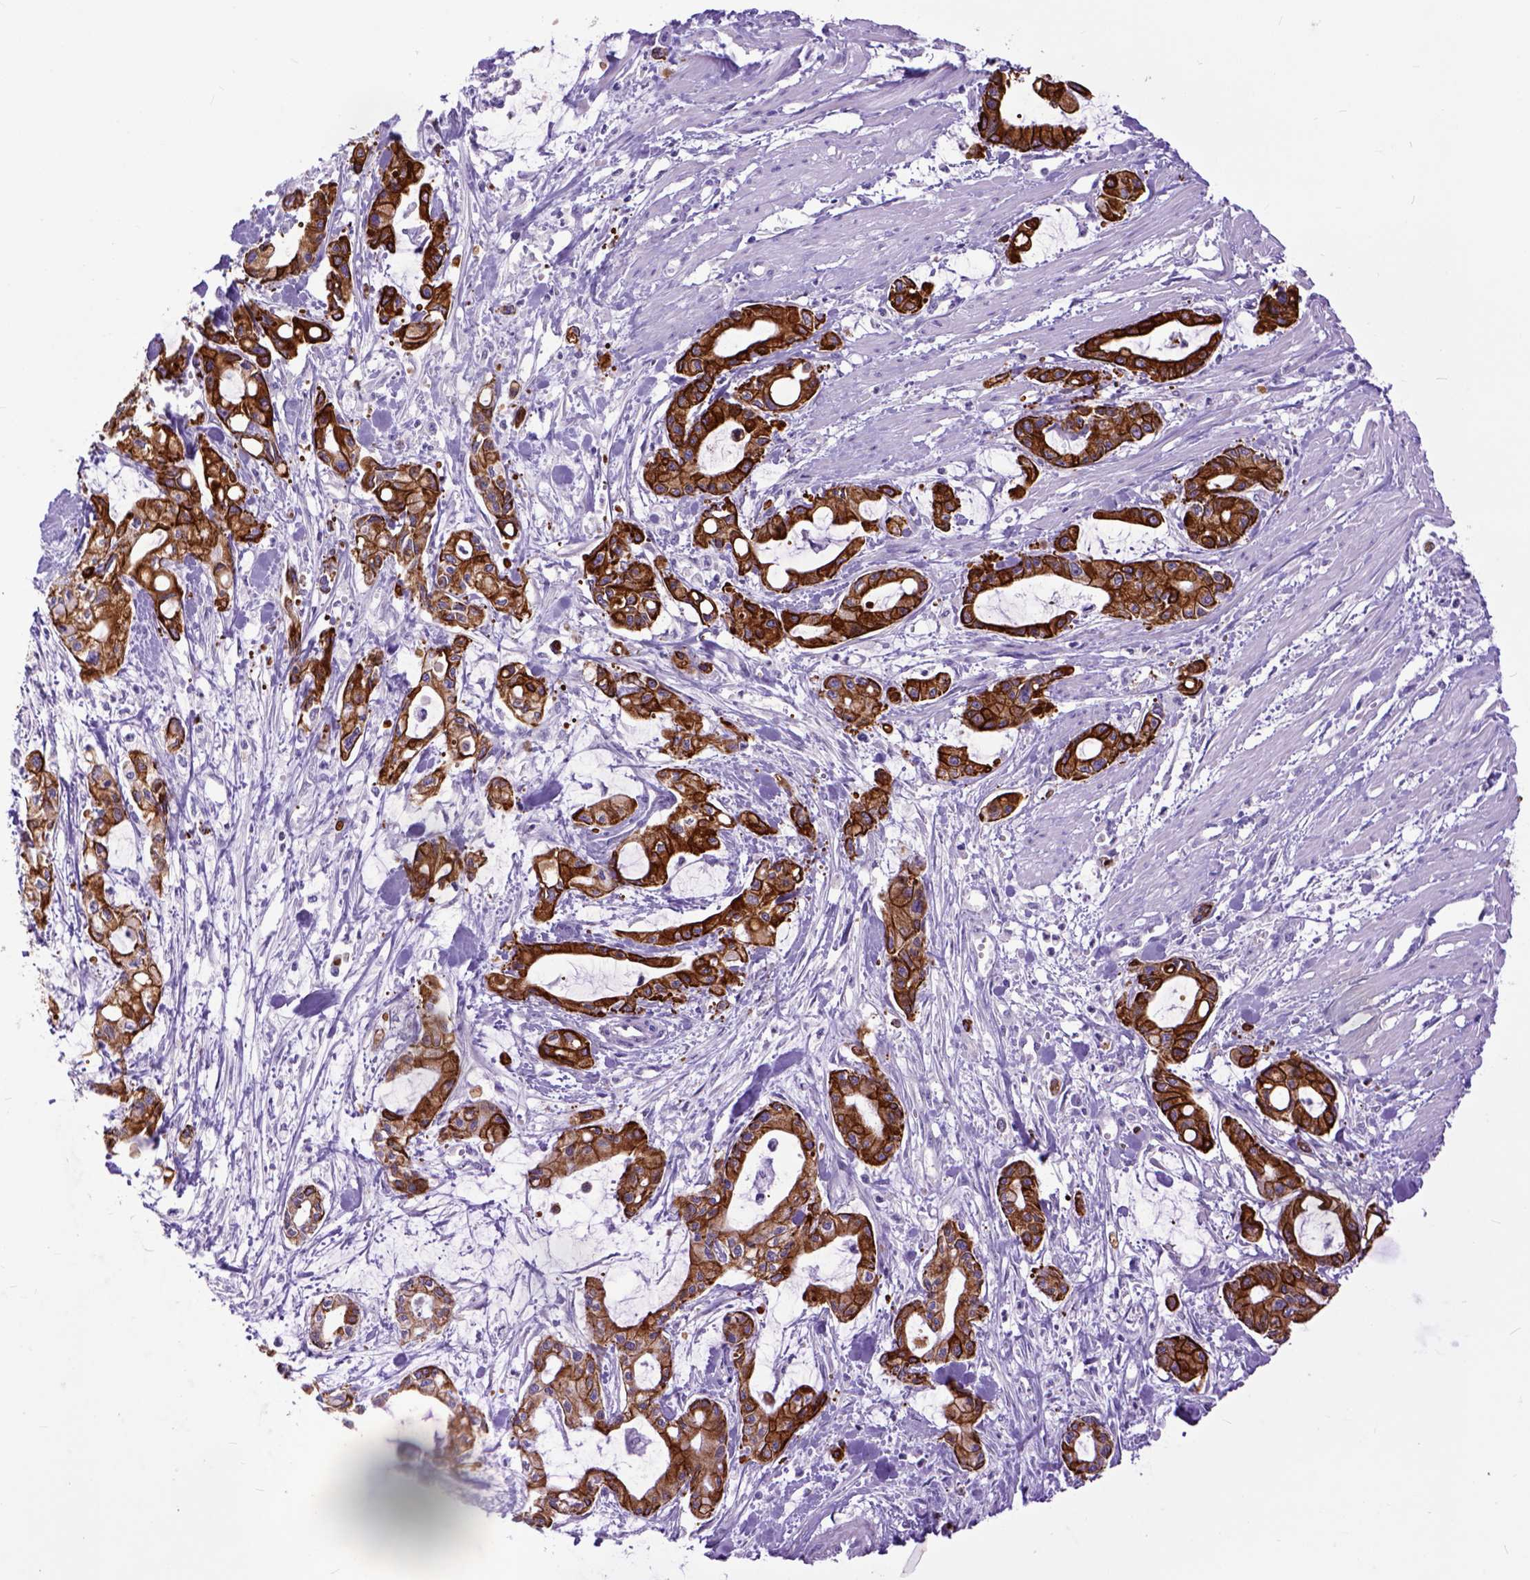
{"staining": {"intensity": "strong", "quantity": ">75%", "location": "cytoplasmic/membranous"}, "tissue": "pancreatic cancer", "cell_type": "Tumor cells", "image_type": "cancer", "snomed": [{"axis": "morphology", "description": "Adenocarcinoma, NOS"}, {"axis": "topography", "description": "Pancreas"}], "caption": "Immunohistochemical staining of human pancreatic adenocarcinoma shows high levels of strong cytoplasmic/membranous expression in about >75% of tumor cells.", "gene": "RAB25", "patient": {"sex": "male", "age": 48}}